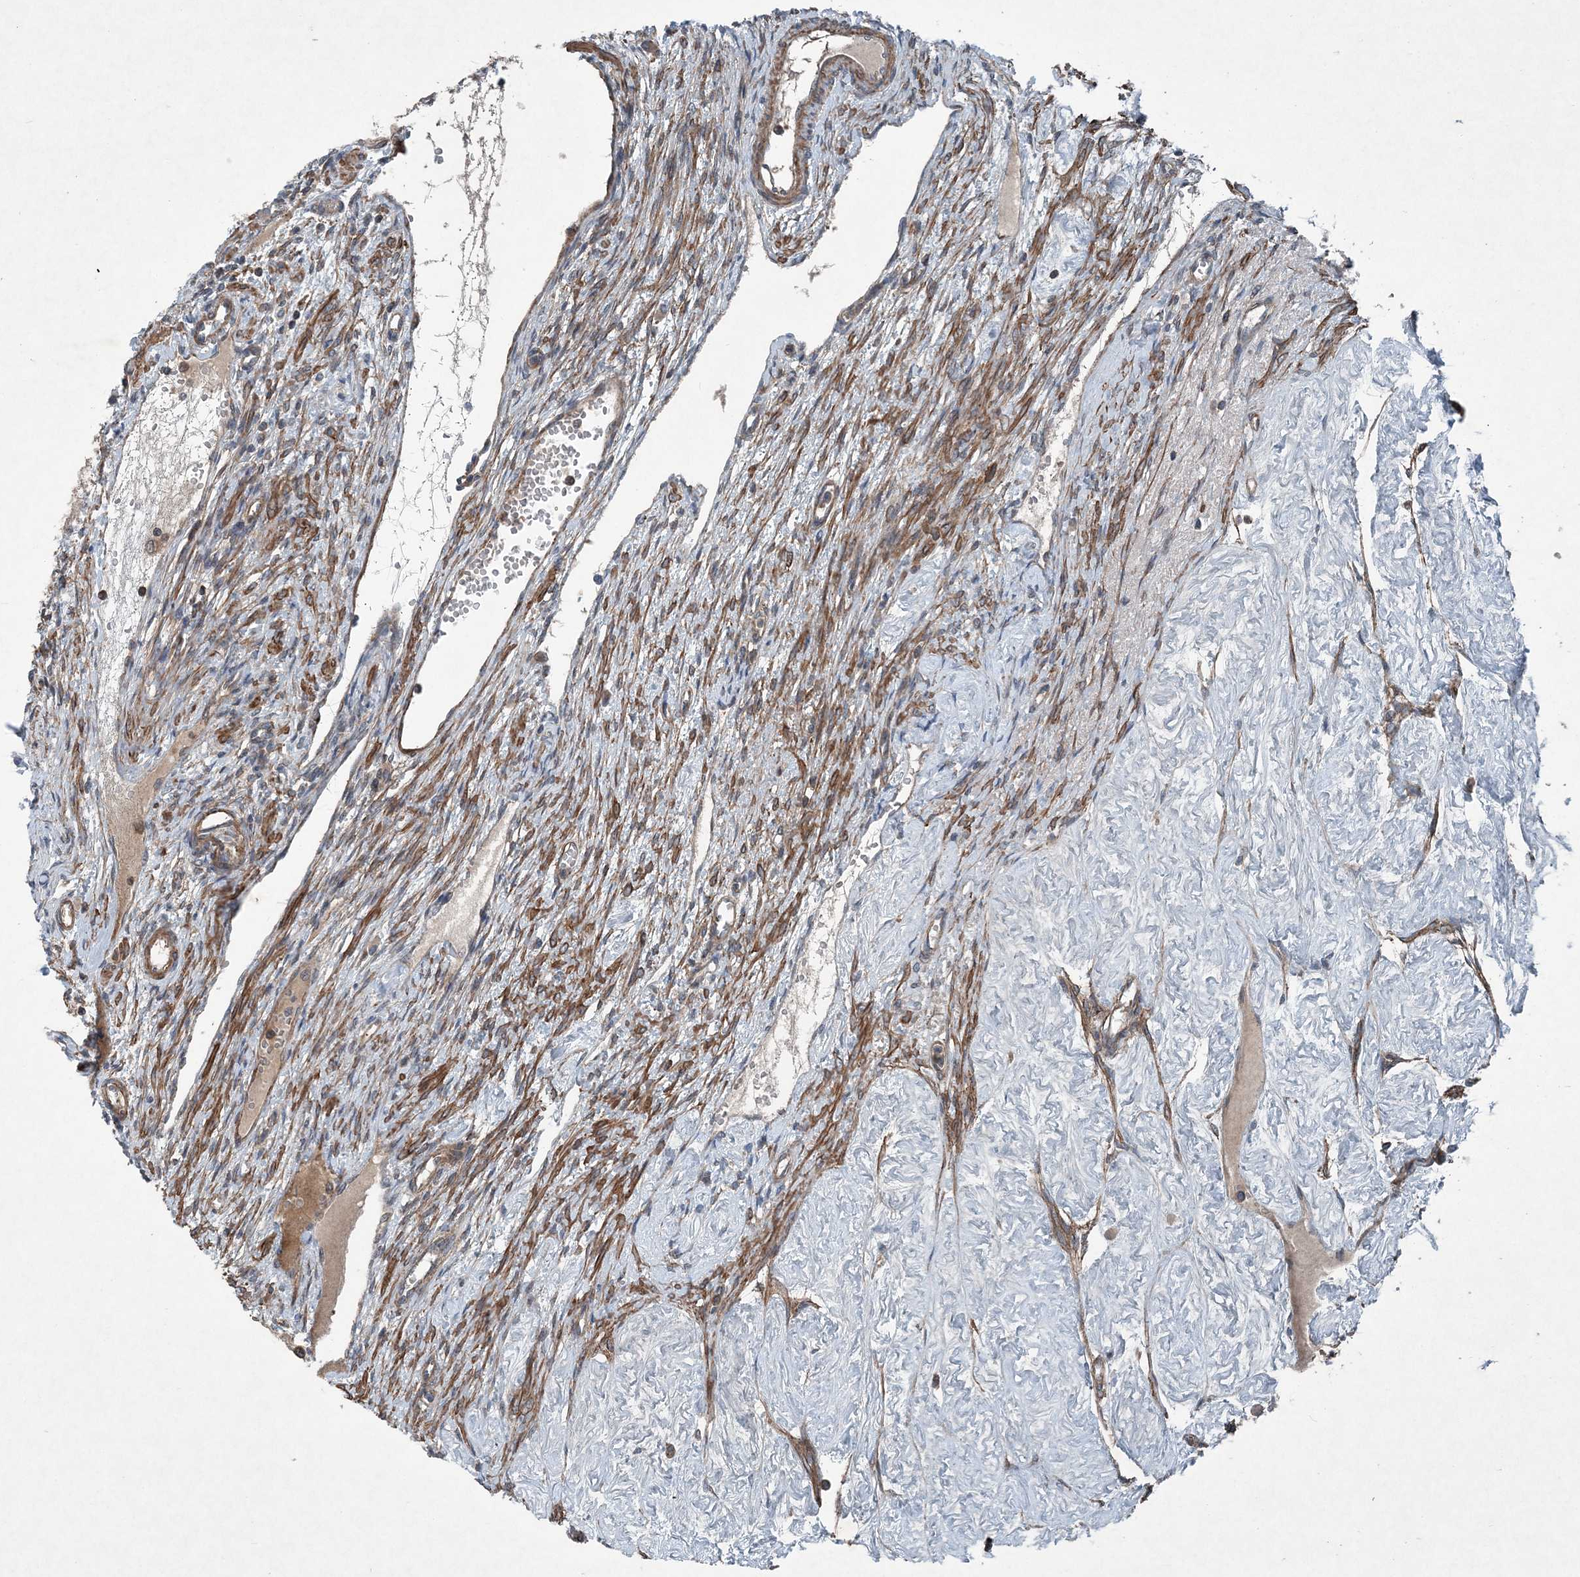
{"staining": {"intensity": "moderate", "quantity": "25%-75%", "location": "cytoplasmic/membranous"}, "tissue": "ovary", "cell_type": "Ovarian stroma cells", "image_type": "normal", "snomed": [{"axis": "morphology", "description": "Normal tissue, NOS"}, {"axis": "morphology", "description": "Cyst, NOS"}, {"axis": "topography", "description": "Ovary"}], "caption": "Ovary stained with DAB immunohistochemistry demonstrates medium levels of moderate cytoplasmic/membranous positivity in approximately 25%-75% of ovarian stroma cells.", "gene": "NDUFA2", "patient": {"sex": "female", "age": 33}}